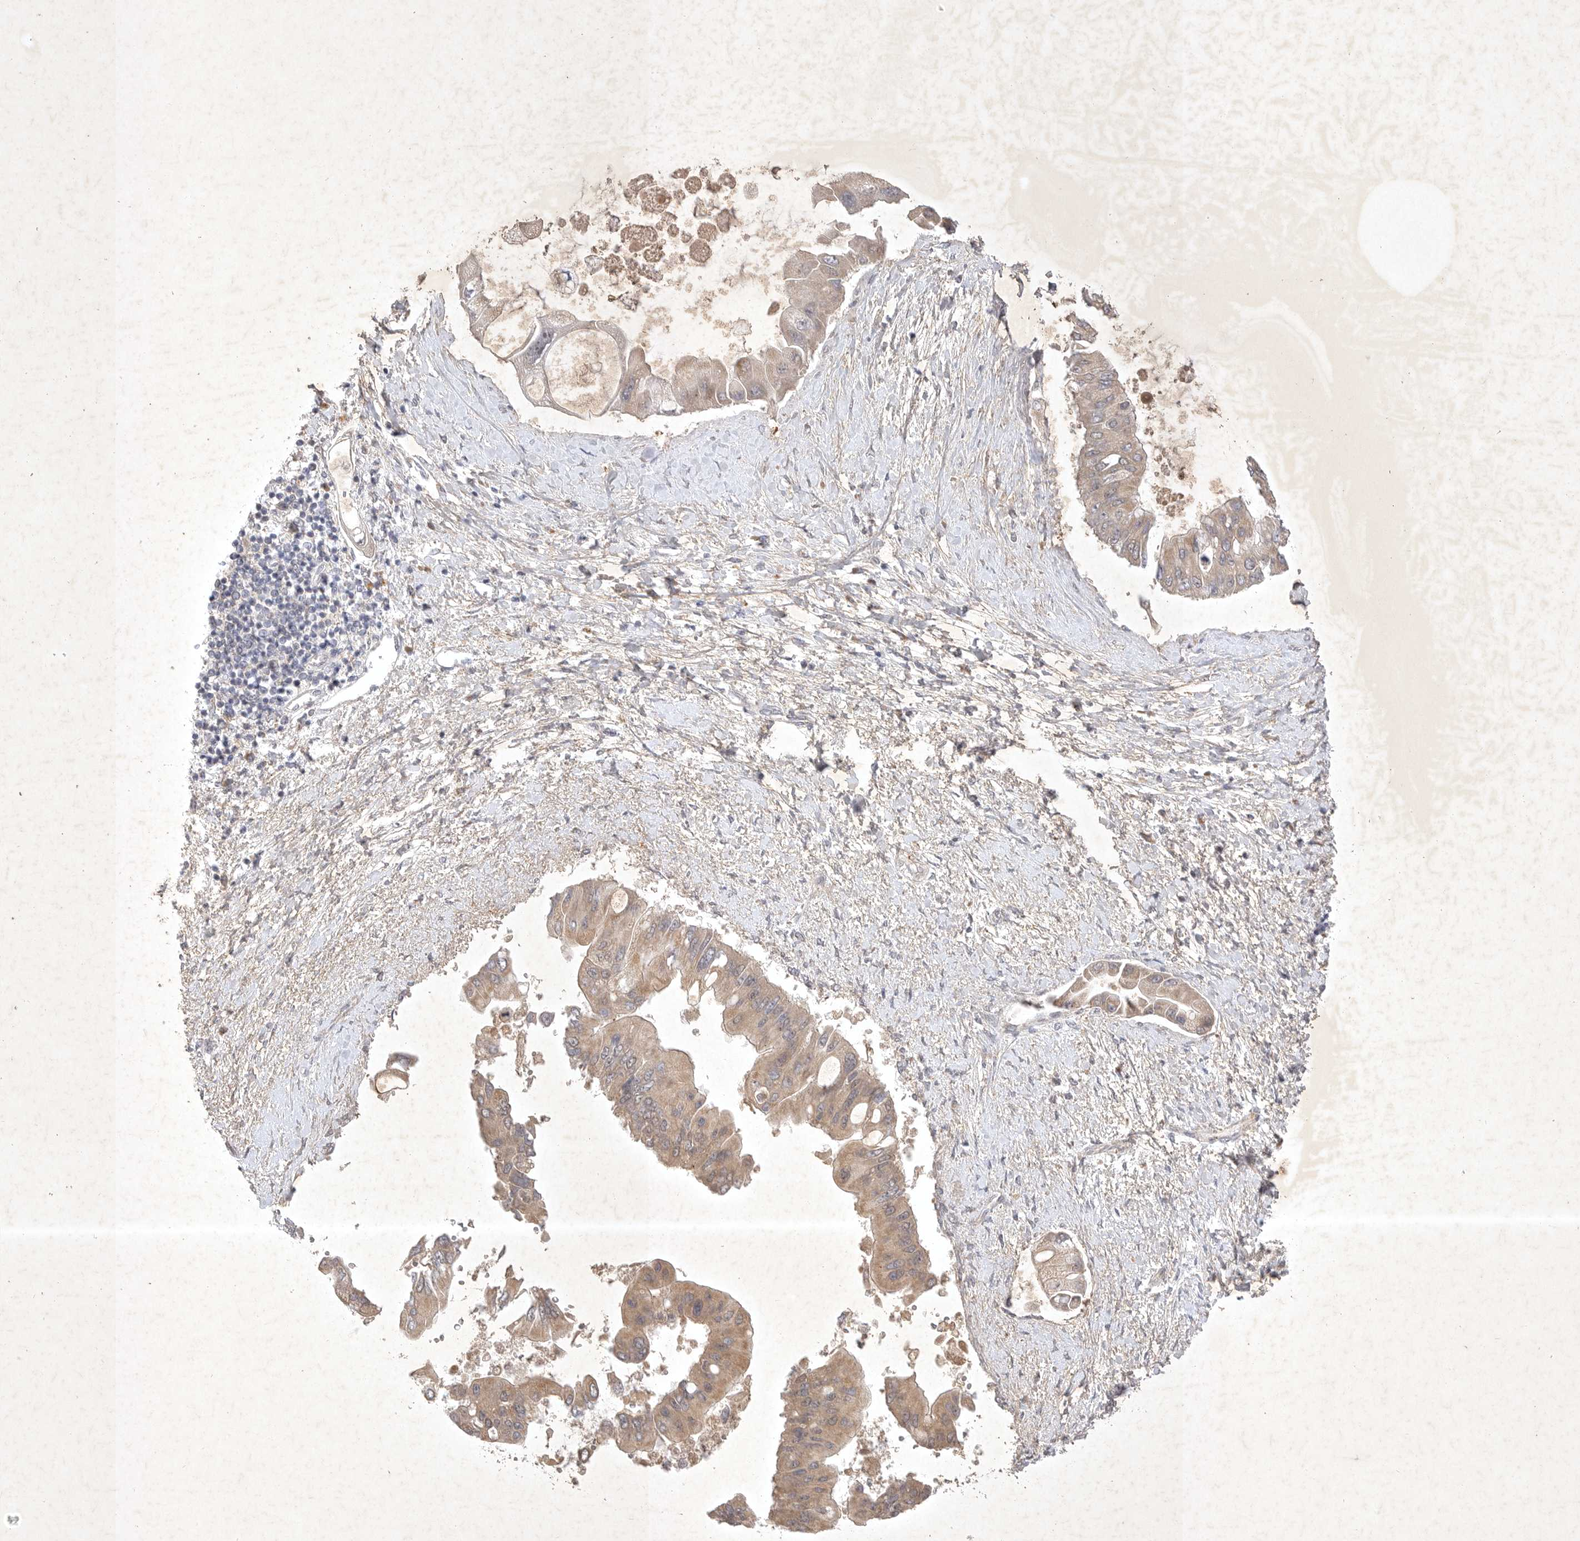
{"staining": {"intensity": "weak", "quantity": "25%-75%", "location": "cytoplasmic/membranous"}, "tissue": "liver cancer", "cell_type": "Tumor cells", "image_type": "cancer", "snomed": [{"axis": "morphology", "description": "Cholangiocarcinoma"}, {"axis": "topography", "description": "Liver"}], "caption": "IHC micrograph of cholangiocarcinoma (liver) stained for a protein (brown), which exhibits low levels of weak cytoplasmic/membranous expression in about 25%-75% of tumor cells.", "gene": "PTPDC1", "patient": {"sex": "male", "age": 50}}